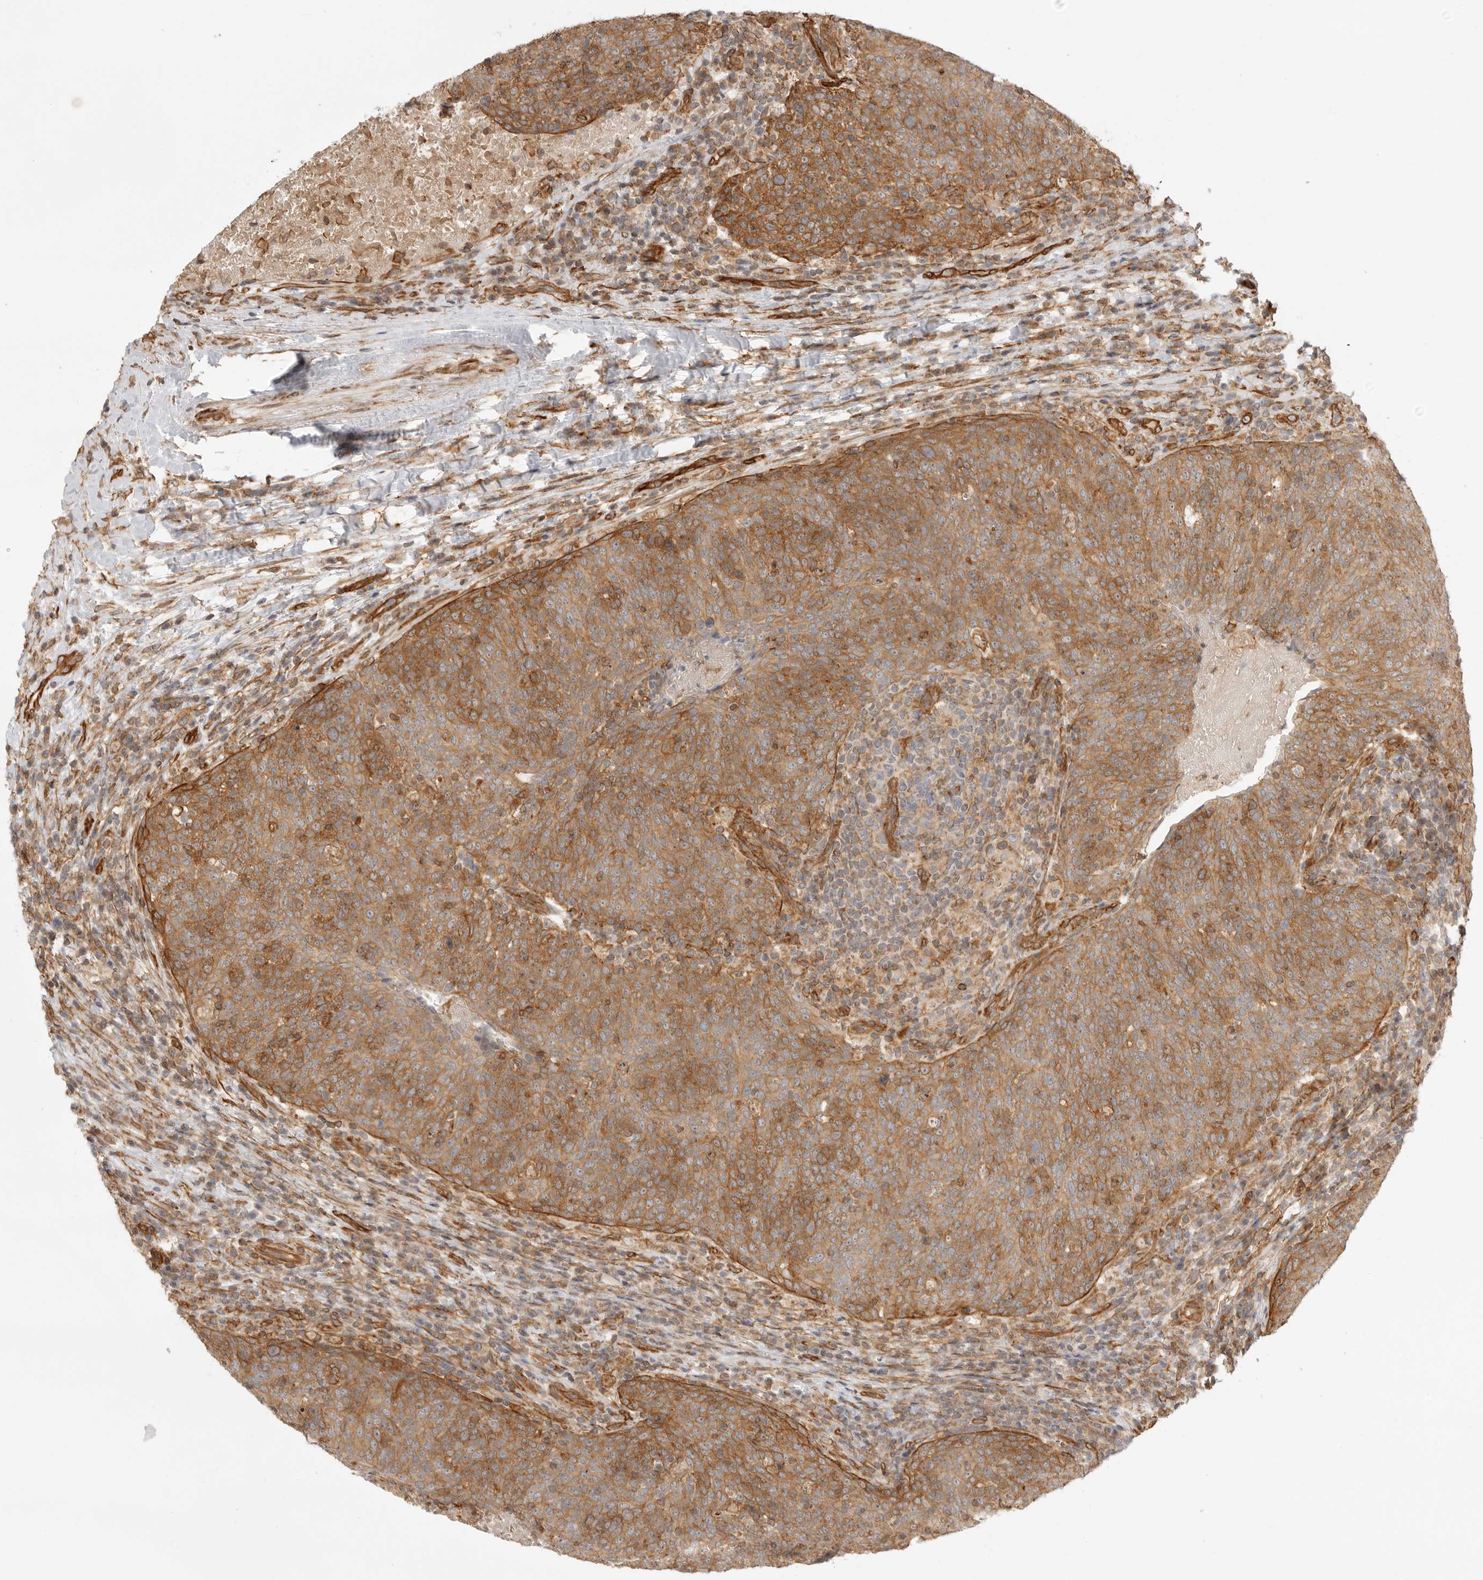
{"staining": {"intensity": "moderate", "quantity": ">75%", "location": "cytoplasmic/membranous"}, "tissue": "head and neck cancer", "cell_type": "Tumor cells", "image_type": "cancer", "snomed": [{"axis": "morphology", "description": "Squamous cell carcinoma, NOS"}, {"axis": "morphology", "description": "Squamous cell carcinoma, metastatic, NOS"}, {"axis": "topography", "description": "Lymph node"}, {"axis": "topography", "description": "Head-Neck"}], "caption": "Tumor cells reveal medium levels of moderate cytoplasmic/membranous positivity in approximately >75% of cells in human head and neck cancer (squamous cell carcinoma).", "gene": "ATOH7", "patient": {"sex": "male", "age": 62}}